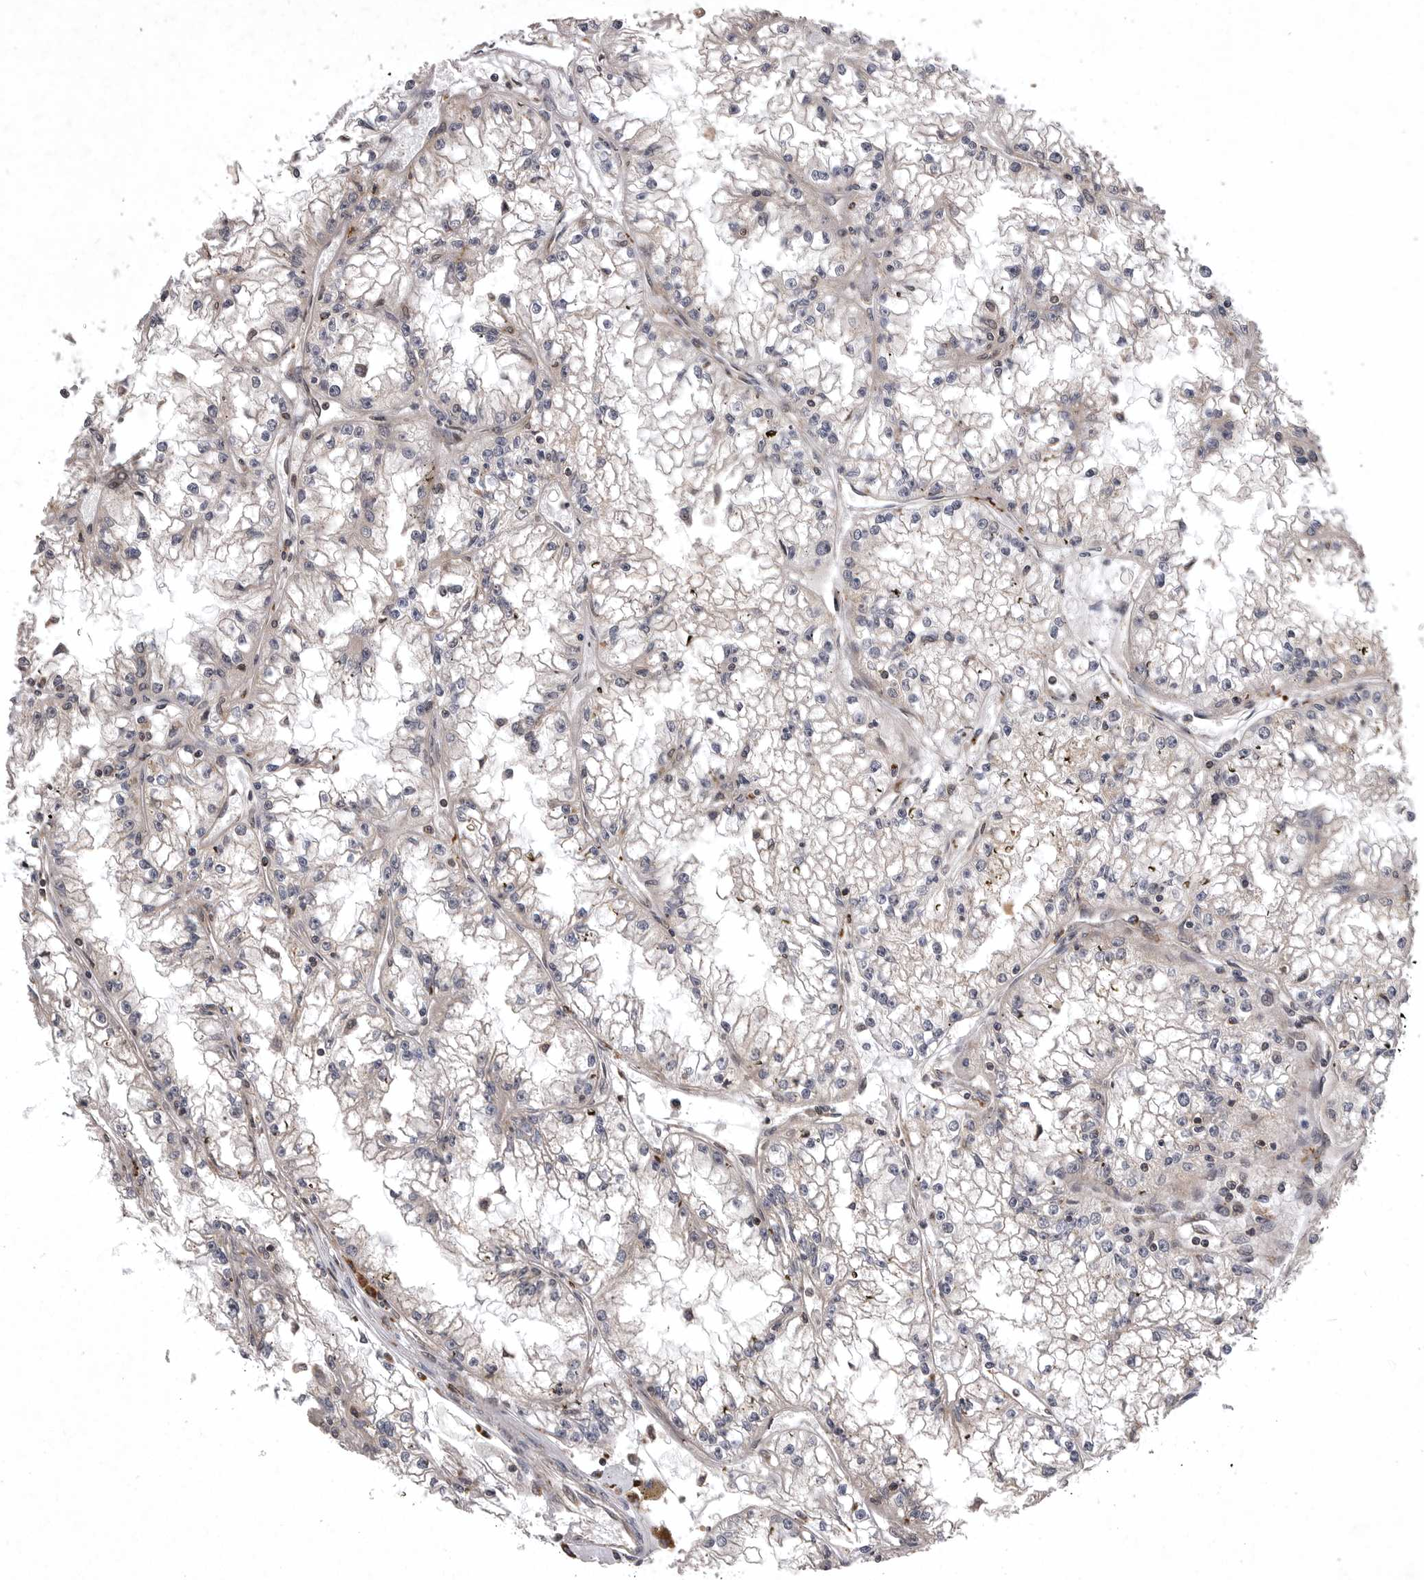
{"staining": {"intensity": "negative", "quantity": "none", "location": "none"}, "tissue": "renal cancer", "cell_type": "Tumor cells", "image_type": "cancer", "snomed": [{"axis": "morphology", "description": "Adenocarcinoma, NOS"}, {"axis": "topography", "description": "Kidney"}], "caption": "The immunohistochemistry (IHC) image has no significant staining in tumor cells of renal cancer (adenocarcinoma) tissue. (DAB (3,3'-diaminobenzidine) immunohistochemistry with hematoxylin counter stain).", "gene": "AOAH", "patient": {"sex": "male", "age": 56}}